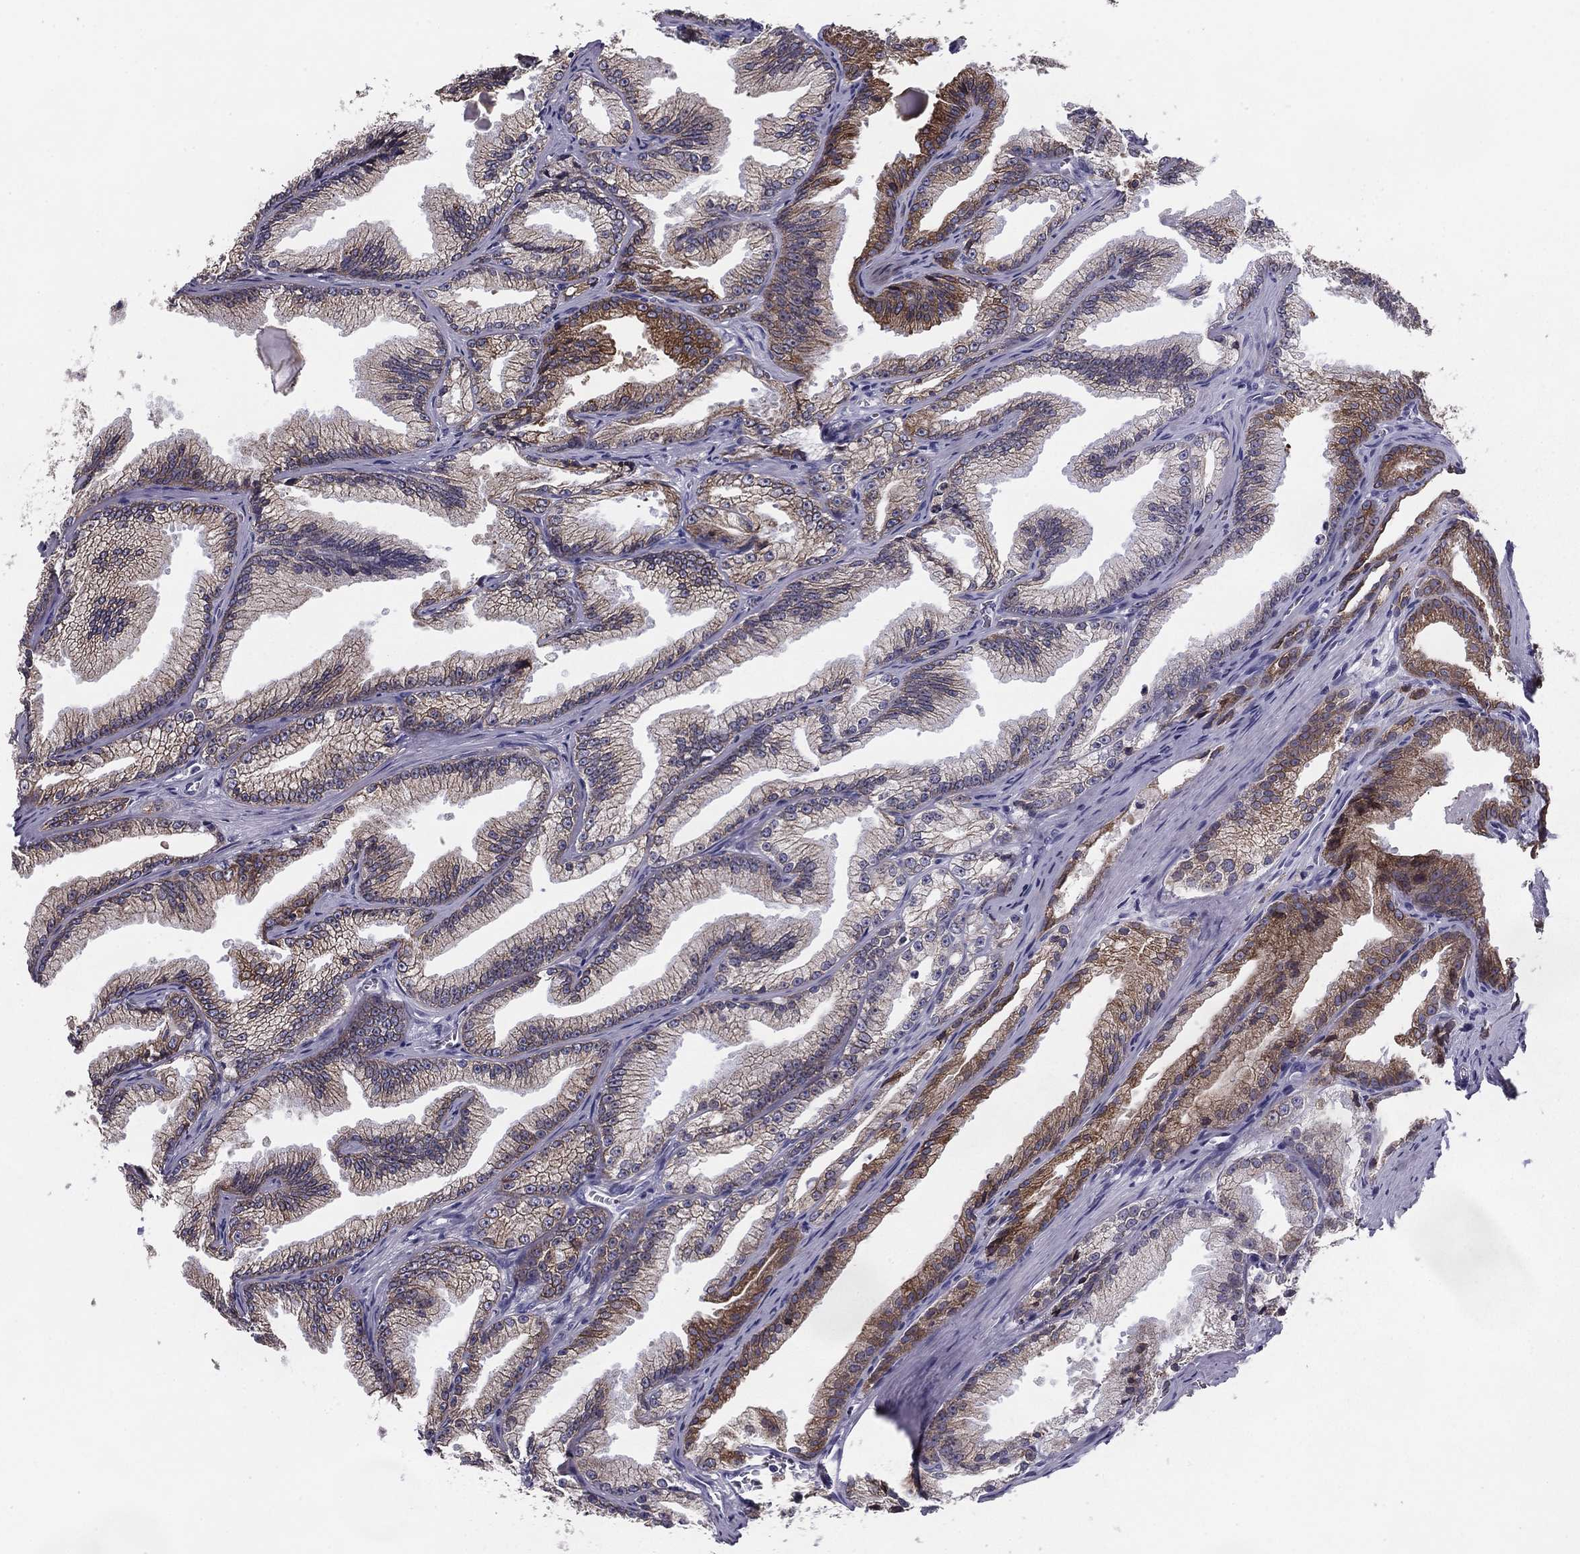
{"staining": {"intensity": "strong", "quantity": "<25%", "location": "cytoplasmic/membranous"}, "tissue": "prostate cancer", "cell_type": "Tumor cells", "image_type": "cancer", "snomed": [{"axis": "morphology", "description": "Adenocarcinoma, NOS"}, {"axis": "morphology", "description": "Adenocarcinoma, High grade"}, {"axis": "topography", "description": "Prostate"}], "caption": "Human prostate adenocarcinoma (high-grade) stained for a protein (brown) demonstrates strong cytoplasmic/membranous positive positivity in about <25% of tumor cells.", "gene": "TMED3", "patient": {"sex": "male", "age": 70}}